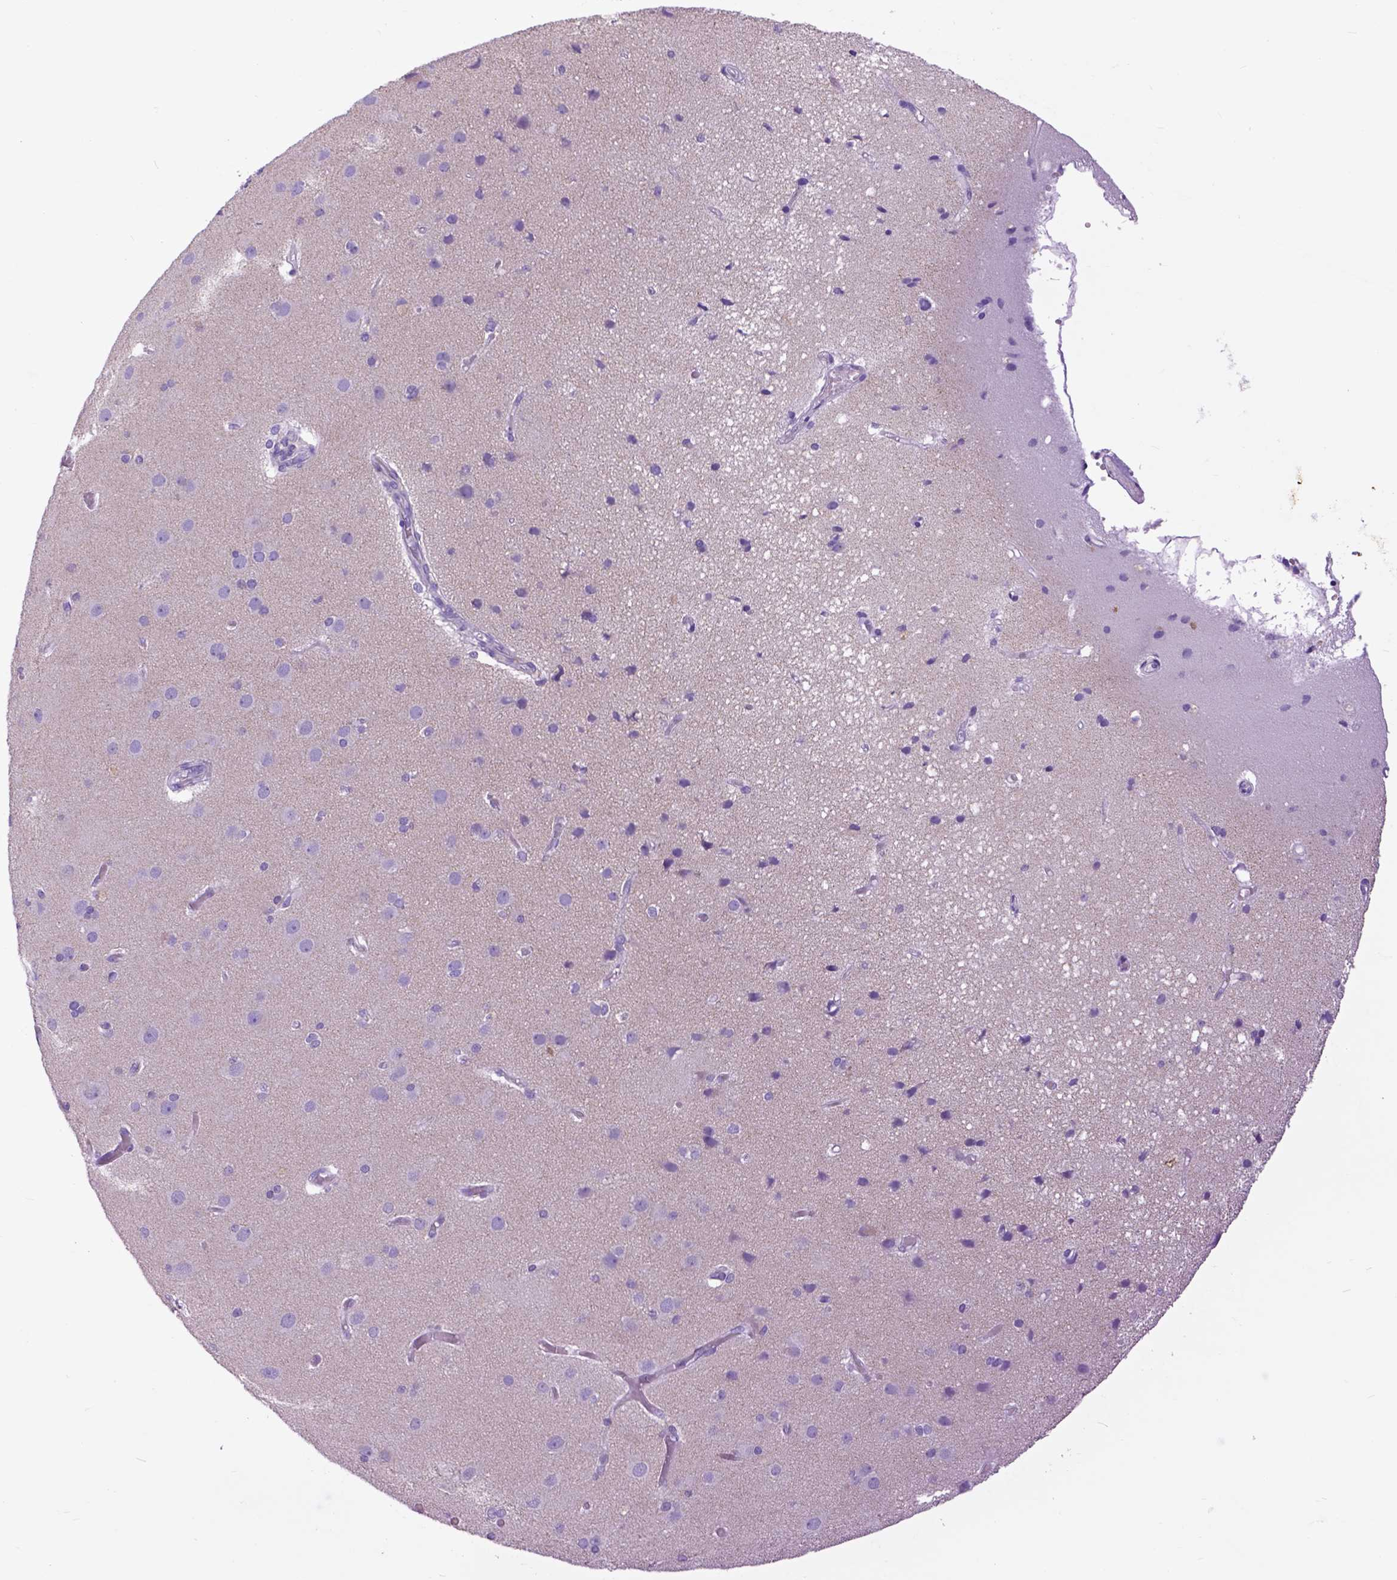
{"staining": {"intensity": "negative", "quantity": "none", "location": "none"}, "tissue": "cerebral cortex", "cell_type": "Endothelial cells", "image_type": "normal", "snomed": [{"axis": "morphology", "description": "Normal tissue, NOS"}, {"axis": "morphology", "description": "Glioma, malignant, High grade"}, {"axis": "topography", "description": "Cerebral cortex"}], "caption": "Protein analysis of benign cerebral cortex demonstrates no significant staining in endothelial cells. (Stains: DAB (3,3'-diaminobenzidine) immunohistochemistry (IHC) with hematoxylin counter stain, Microscopy: brightfield microscopy at high magnification).", "gene": "RAB25", "patient": {"sex": "male", "age": 71}}